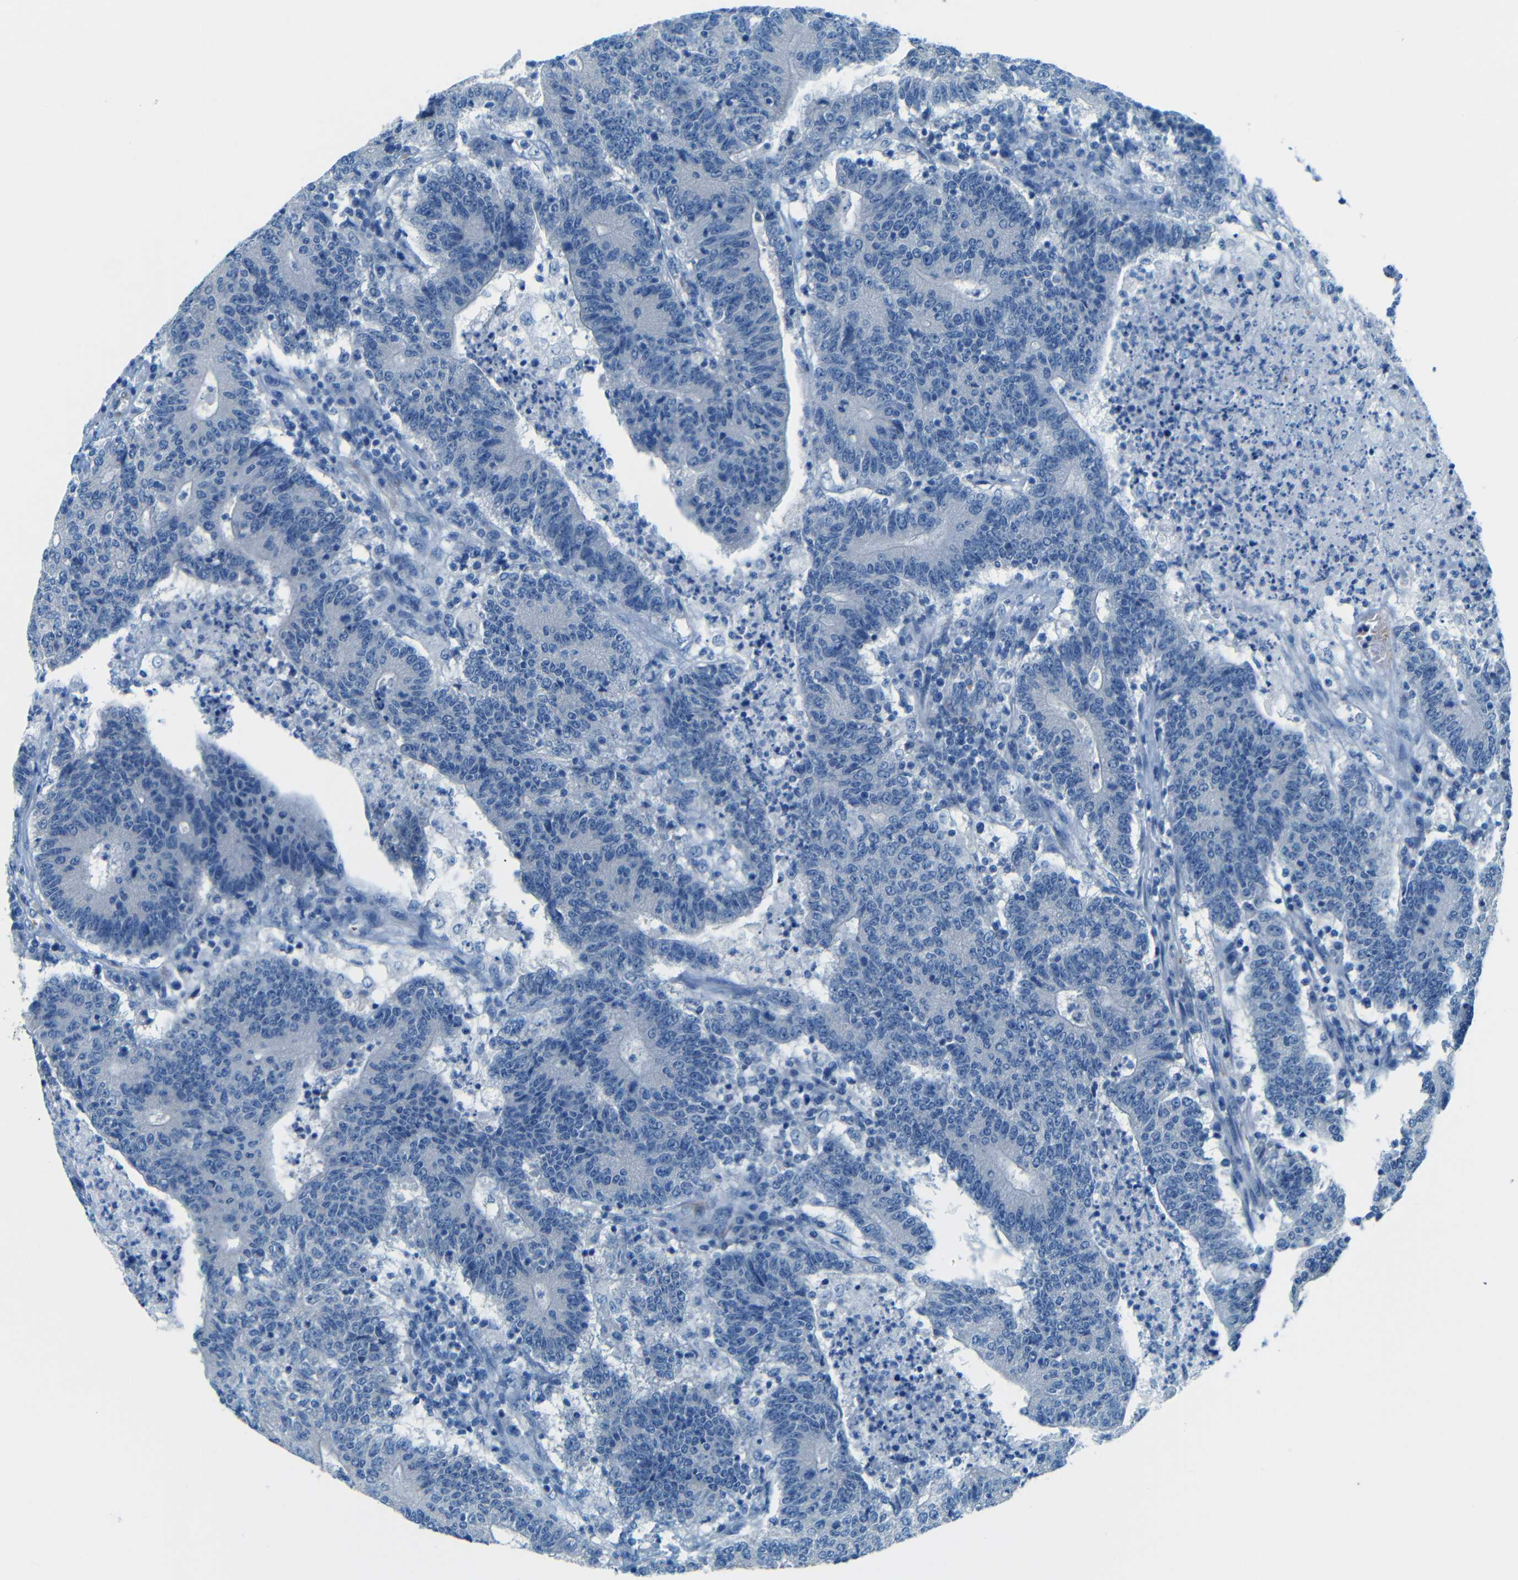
{"staining": {"intensity": "negative", "quantity": "none", "location": "none"}, "tissue": "colorectal cancer", "cell_type": "Tumor cells", "image_type": "cancer", "snomed": [{"axis": "morphology", "description": "Normal tissue, NOS"}, {"axis": "morphology", "description": "Adenocarcinoma, NOS"}, {"axis": "topography", "description": "Colon"}], "caption": "Immunohistochemistry (IHC) image of neoplastic tissue: colorectal cancer stained with DAB exhibits no significant protein staining in tumor cells.", "gene": "MAP2", "patient": {"sex": "female", "age": 75}}